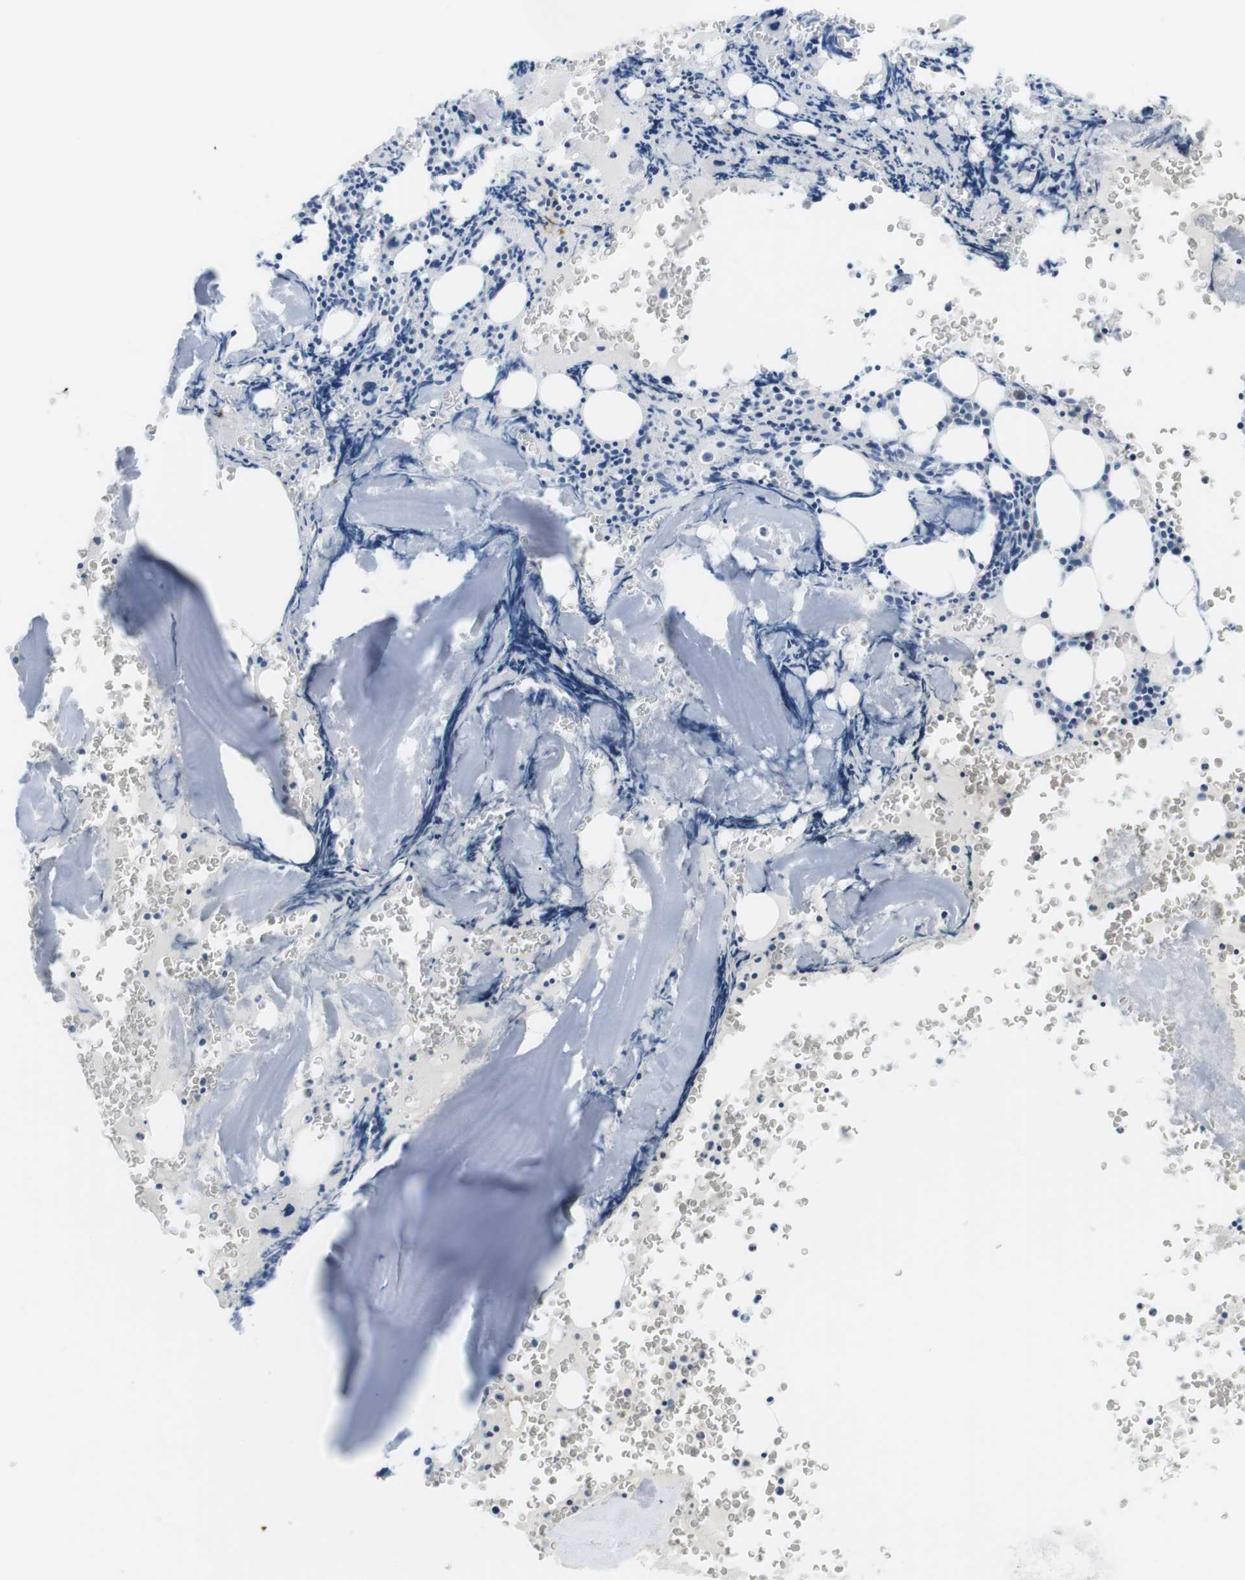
{"staining": {"intensity": "weak", "quantity": "<25%", "location": "cytoplasmic/membranous"}, "tissue": "bone marrow", "cell_type": "Hematopoietic cells", "image_type": "normal", "snomed": [{"axis": "morphology", "description": "Normal tissue, NOS"}, {"axis": "morphology", "description": "Inflammation, NOS"}, {"axis": "topography", "description": "Bone marrow"}], "caption": "Image shows no protein expression in hematopoietic cells of benign bone marrow. (DAB immunohistochemistry, high magnification).", "gene": "TNFRSF4", "patient": {"sex": "male", "age": 37}}